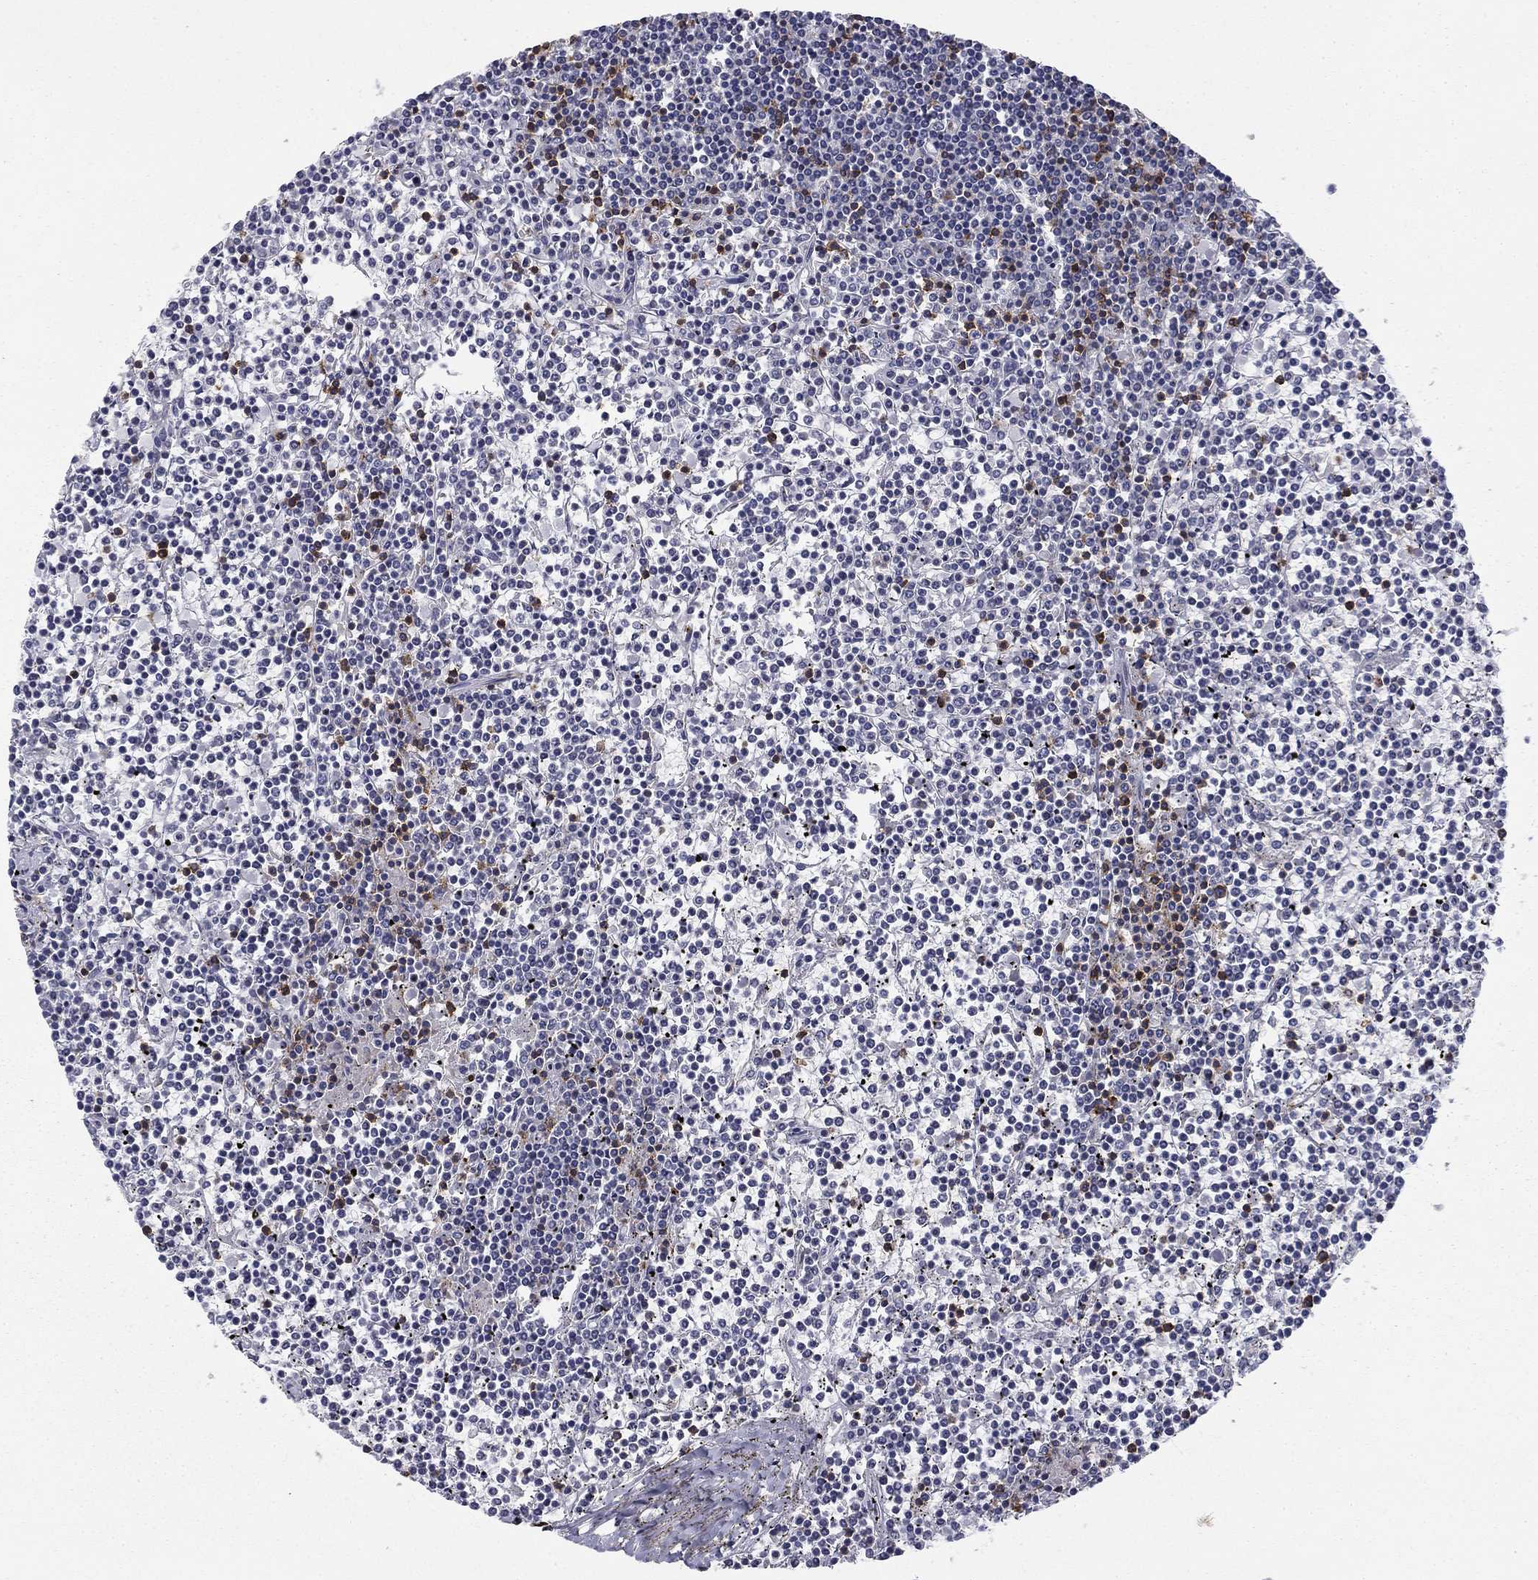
{"staining": {"intensity": "strong", "quantity": "<25%", "location": "cytoplasmic/membranous"}, "tissue": "lymphoma", "cell_type": "Tumor cells", "image_type": "cancer", "snomed": [{"axis": "morphology", "description": "Malignant lymphoma, non-Hodgkin's type, Low grade"}, {"axis": "topography", "description": "Spleen"}], "caption": "Strong cytoplasmic/membranous positivity for a protein is identified in about <25% of tumor cells of lymphoma using IHC.", "gene": "TRAT1", "patient": {"sex": "female", "age": 19}}